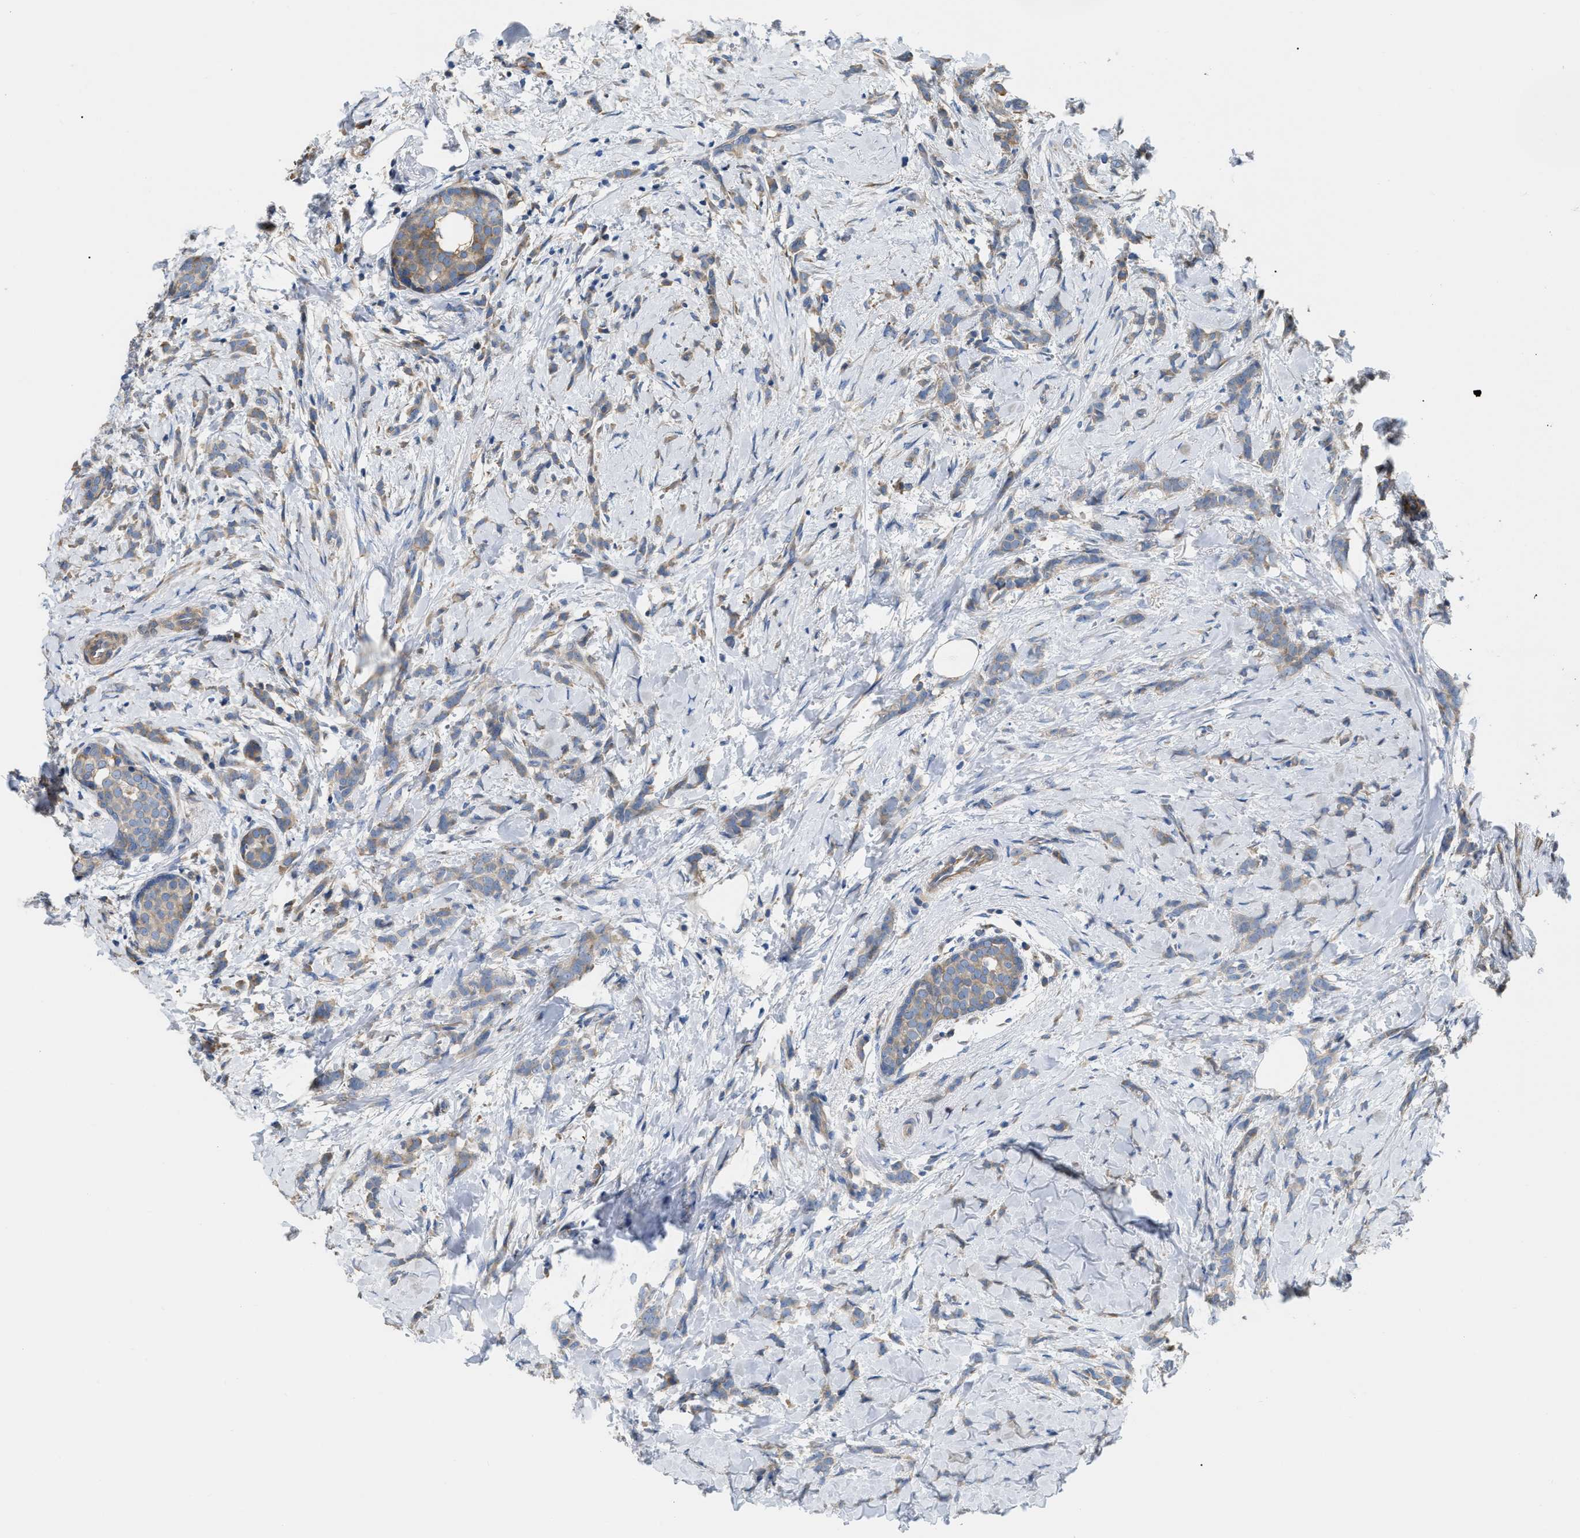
{"staining": {"intensity": "weak", "quantity": ">75%", "location": "cytoplasmic/membranous"}, "tissue": "breast cancer", "cell_type": "Tumor cells", "image_type": "cancer", "snomed": [{"axis": "morphology", "description": "Lobular carcinoma, in situ"}, {"axis": "morphology", "description": "Lobular carcinoma"}, {"axis": "topography", "description": "Breast"}], "caption": "Immunohistochemical staining of human breast cancer exhibits low levels of weak cytoplasmic/membranous protein expression in about >75% of tumor cells.", "gene": "DHX58", "patient": {"sex": "female", "age": 41}}